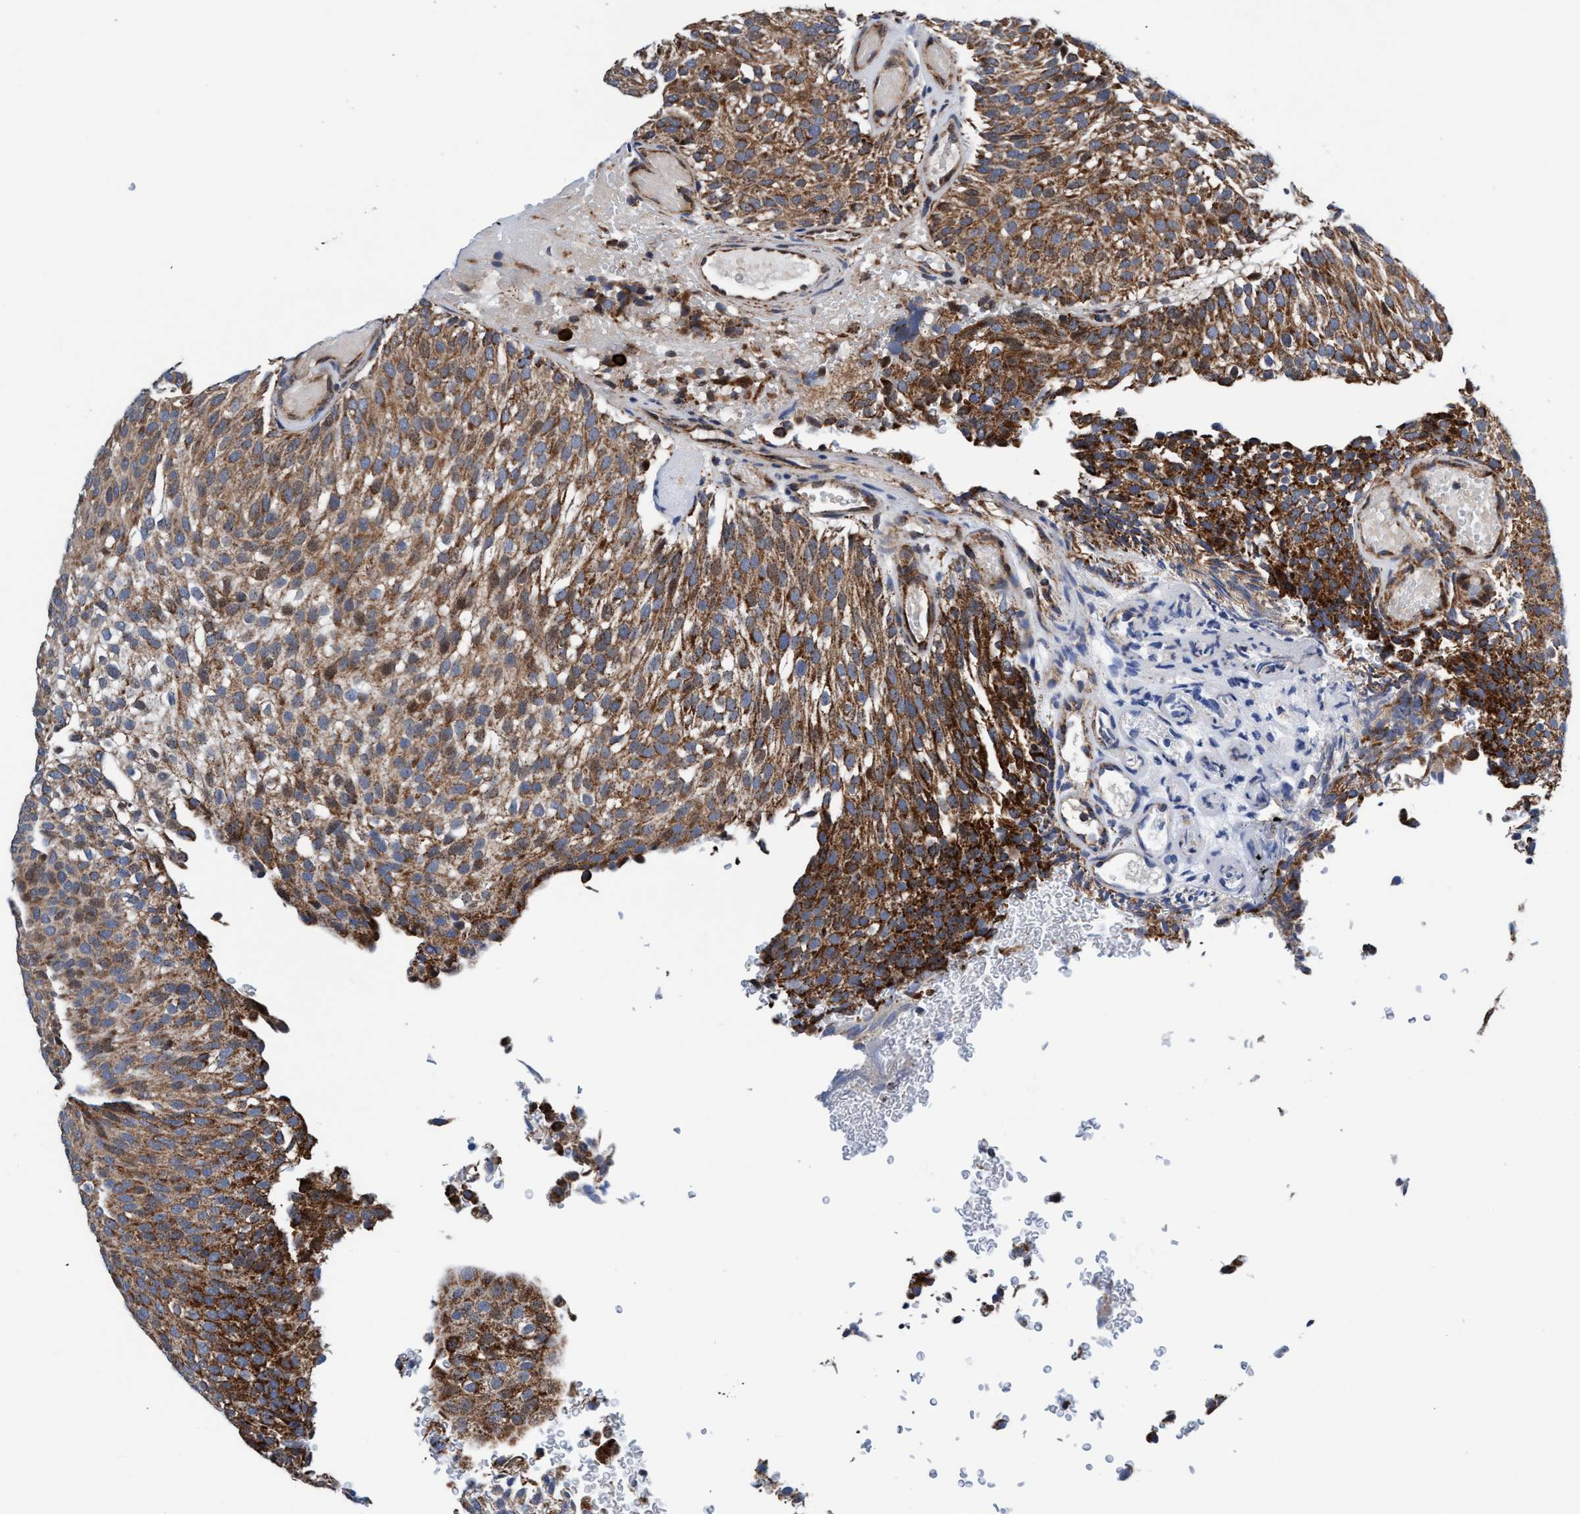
{"staining": {"intensity": "moderate", "quantity": ">75%", "location": "cytoplasmic/membranous"}, "tissue": "urothelial cancer", "cell_type": "Tumor cells", "image_type": "cancer", "snomed": [{"axis": "morphology", "description": "Urothelial carcinoma, Low grade"}, {"axis": "topography", "description": "Urinary bladder"}], "caption": "Urothelial carcinoma (low-grade) stained for a protein demonstrates moderate cytoplasmic/membranous positivity in tumor cells. The staining is performed using DAB brown chromogen to label protein expression. The nuclei are counter-stained blue using hematoxylin.", "gene": "AGAP2", "patient": {"sex": "male", "age": 78}}